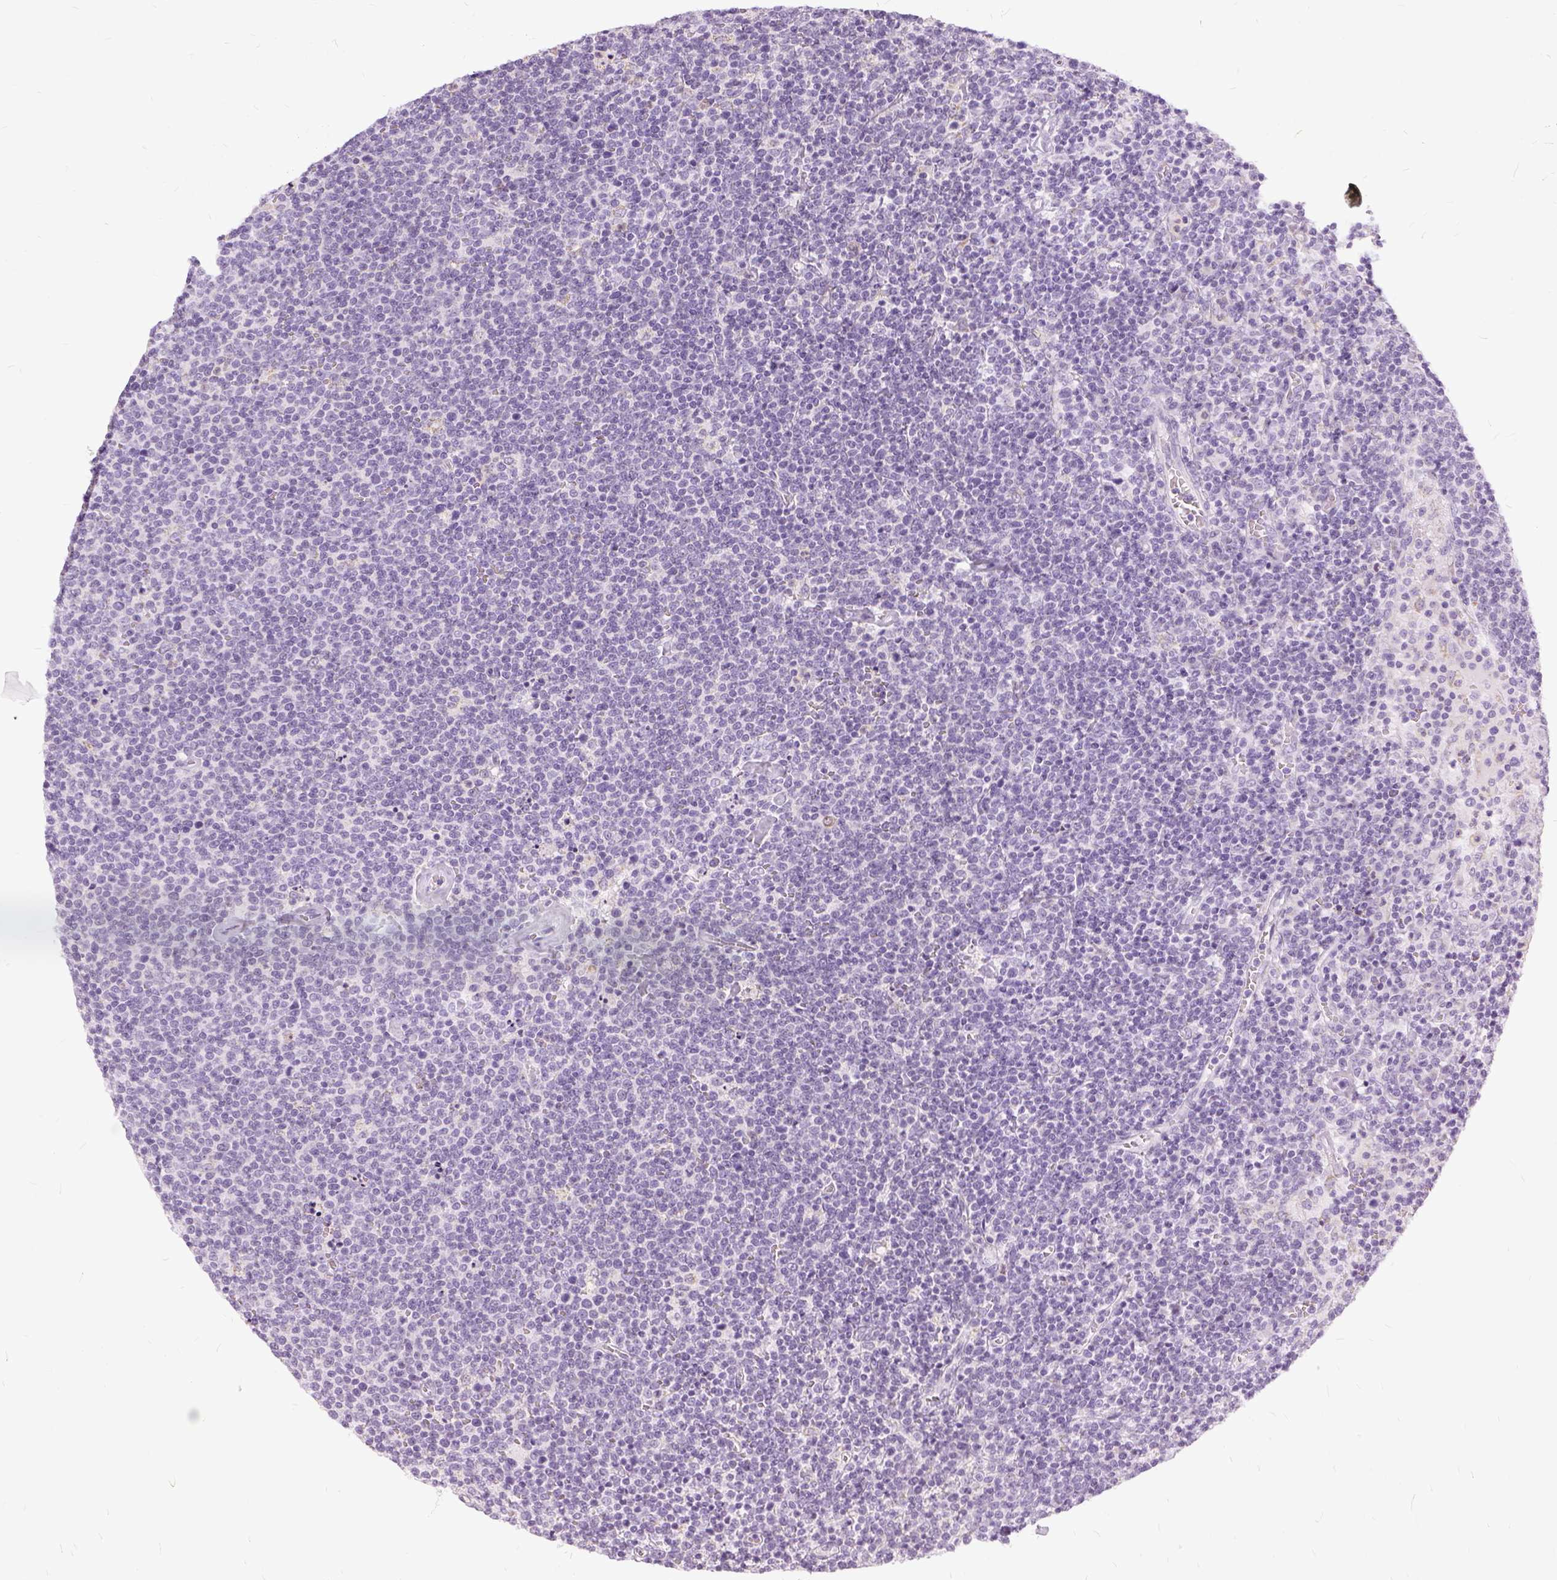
{"staining": {"intensity": "negative", "quantity": "none", "location": "none"}, "tissue": "lymphoma", "cell_type": "Tumor cells", "image_type": "cancer", "snomed": [{"axis": "morphology", "description": "Malignant lymphoma, non-Hodgkin's type, High grade"}, {"axis": "topography", "description": "Lymph node"}], "caption": "Human lymphoma stained for a protein using immunohistochemistry reveals no positivity in tumor cells.", "gene": "FDX1", "patient": {"sex": "male", "age": 61}}